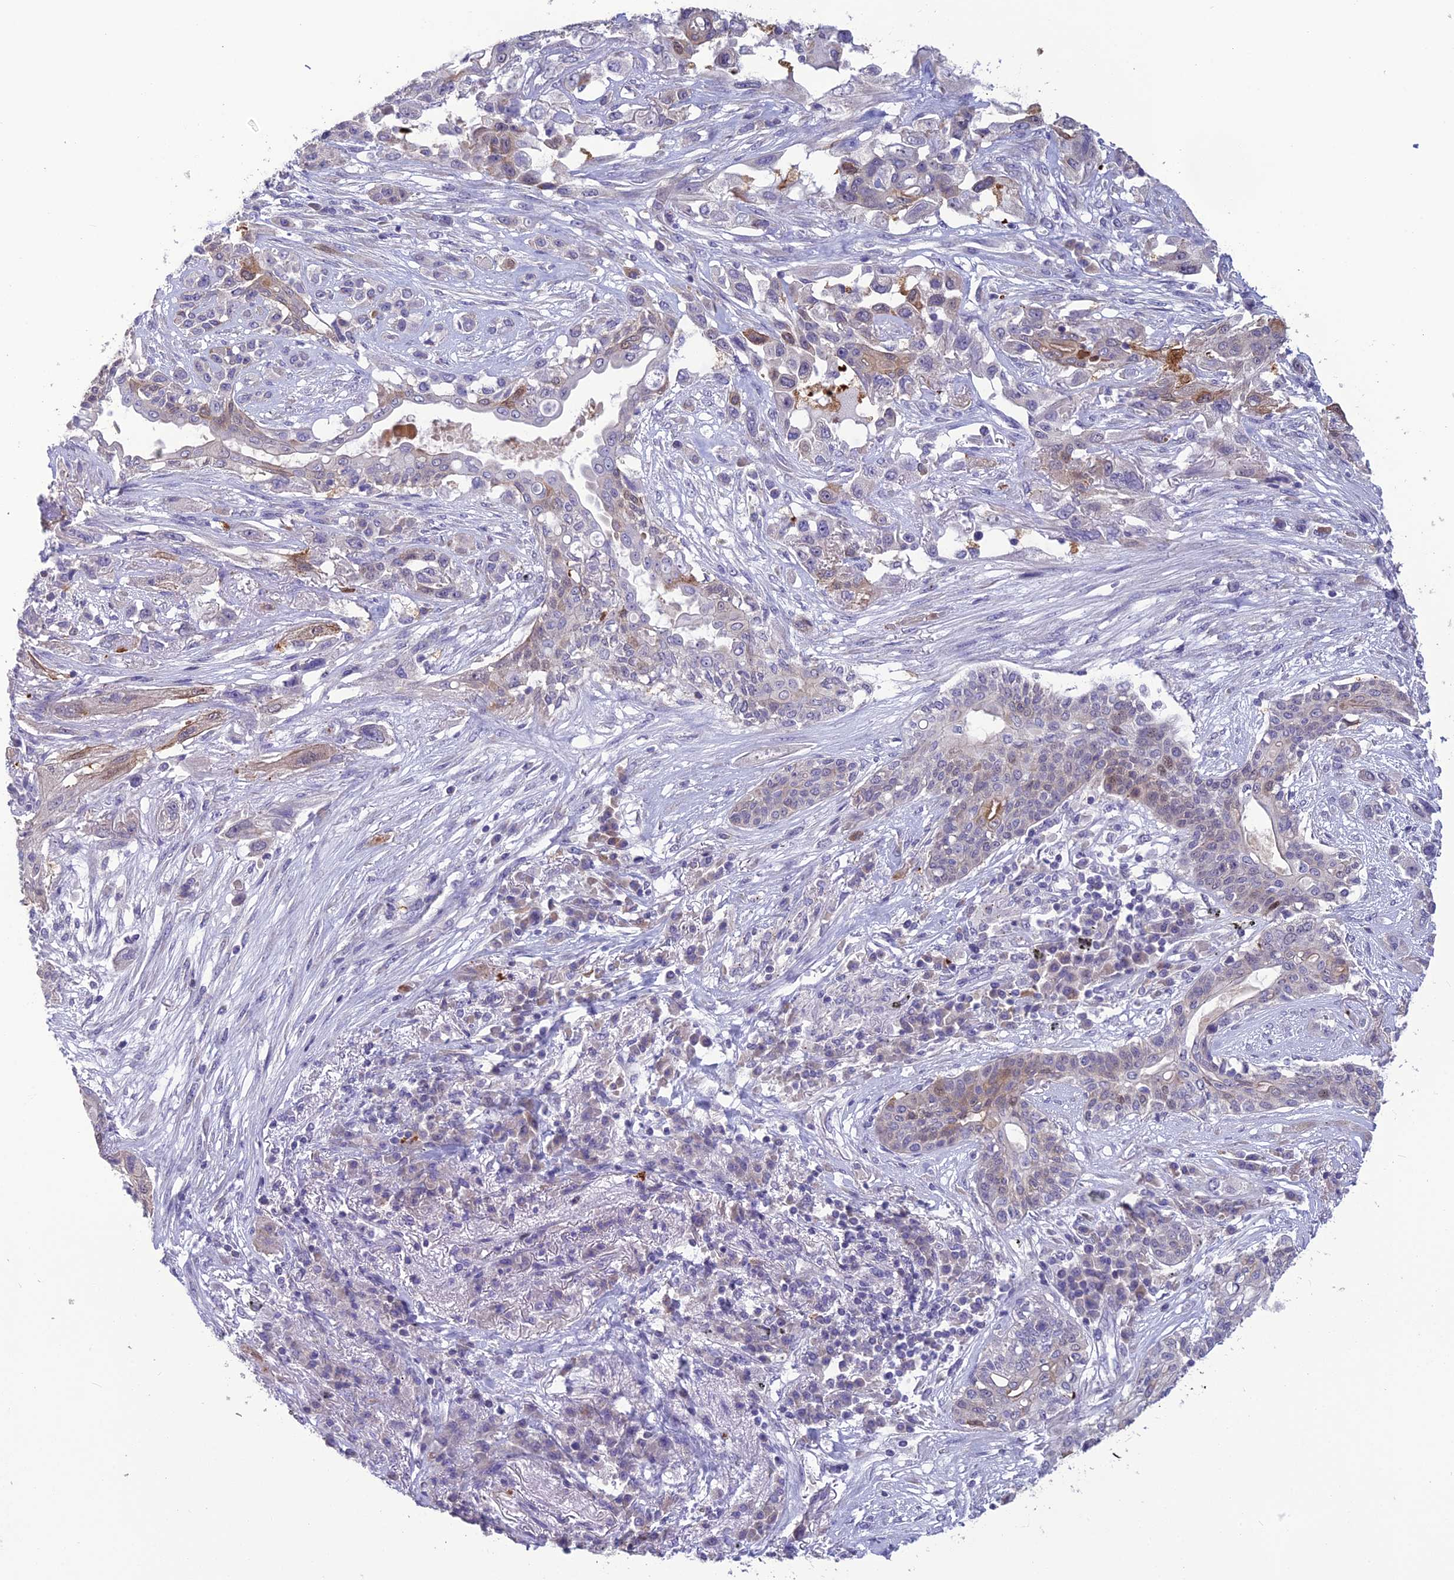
{"staining": {"intensity": "moderate", "quantity": "<25%", "location": "cytoplasmic/membranous"}, "tissue": "lung cancer", "cell_type": "Tumor cells", "image_type": "cancer", "snomed": [{"axis": "morphology", "description": "Squamous cell carcinoma, NOS"}, {"axis": "topography", "description": "Lung"}], "caption": "Lung cancer stained with a protein marker reveals moderate staining in tumor cells.", "gene": "TMEM134", "patient": {"sex": "female", "age": 70}}